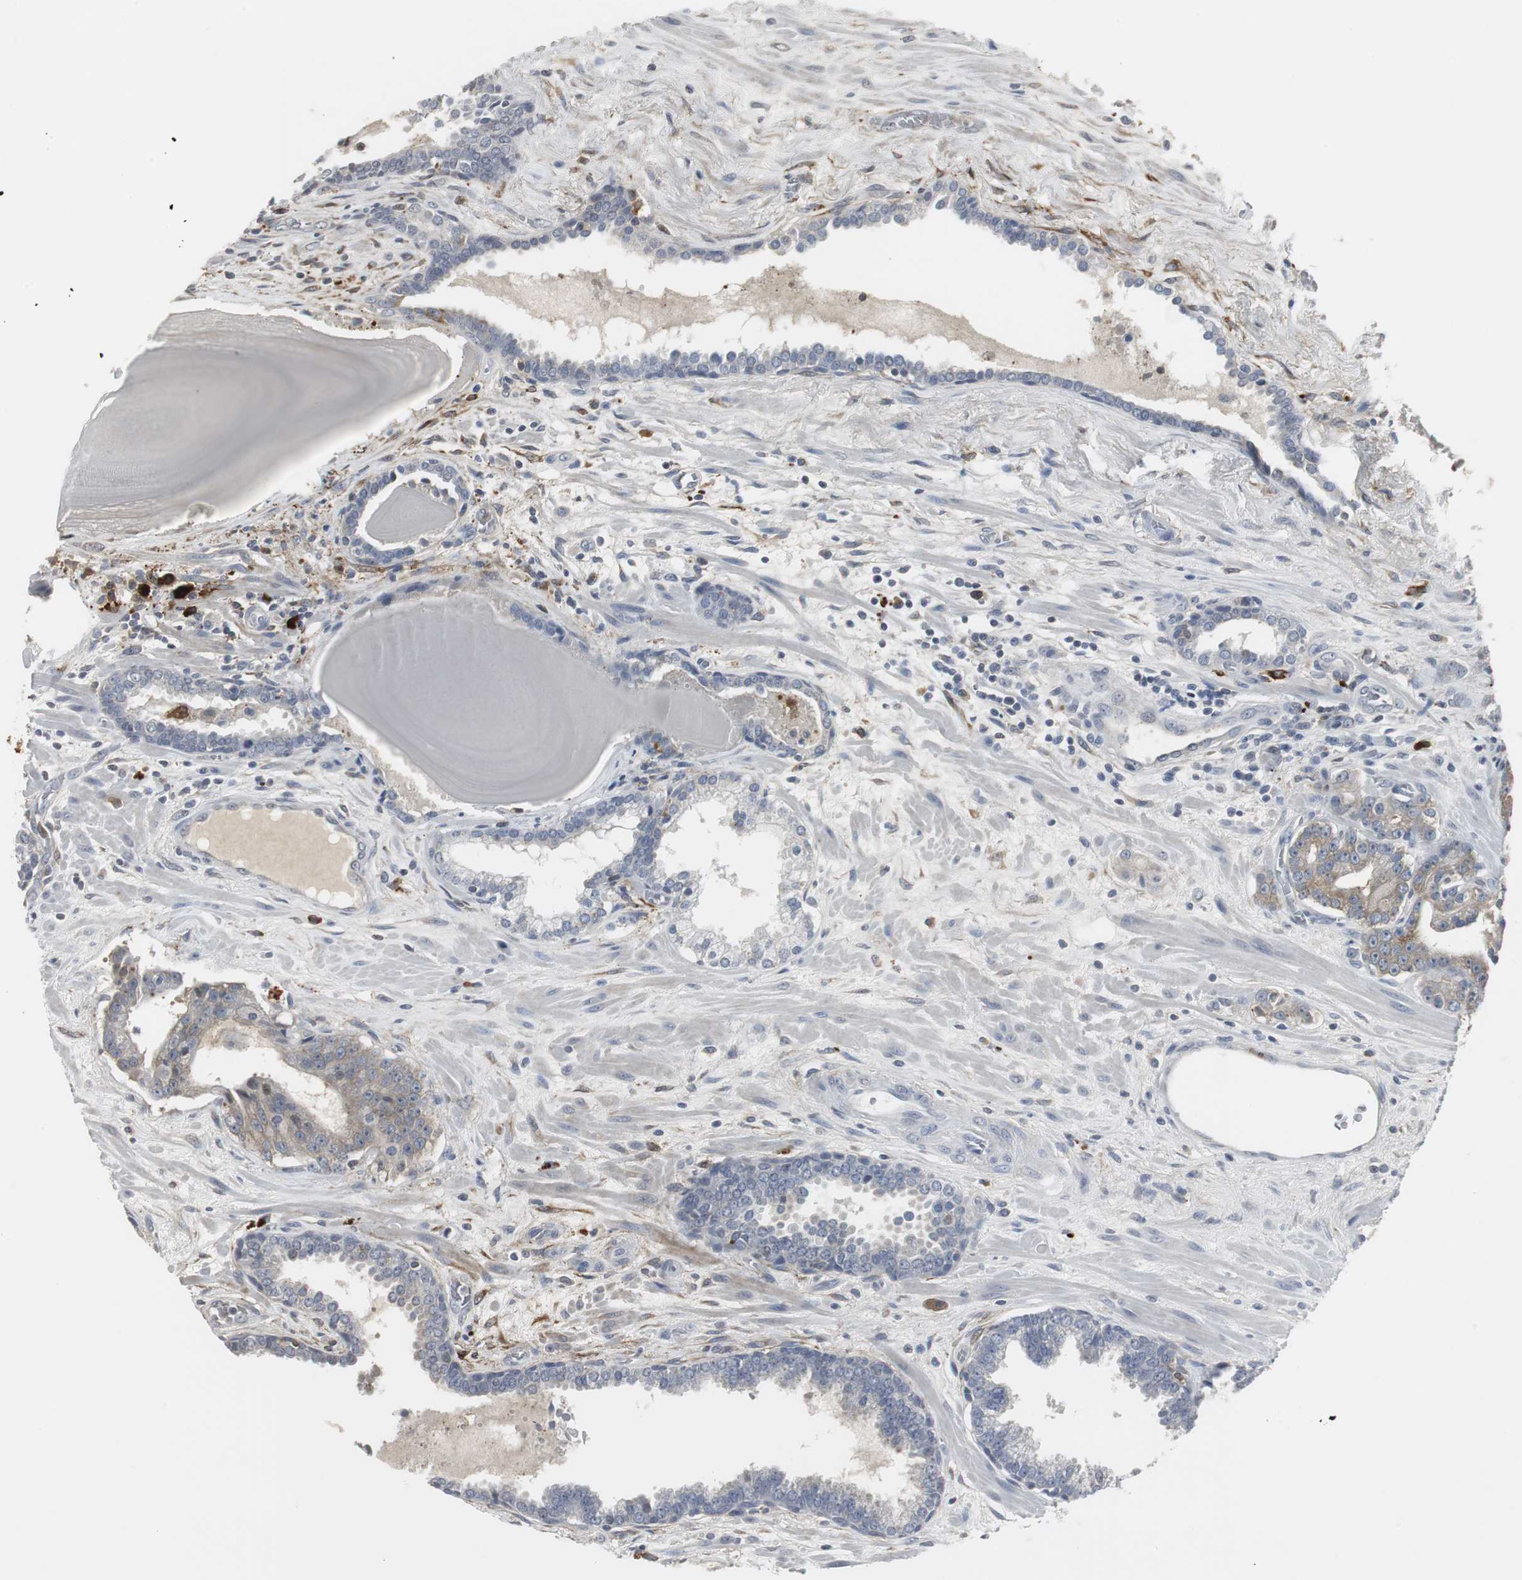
{"staining": {"intensity": "moderate", "quantity": "<25%", "location": "cytoplasmic/membranous"}, "tissue": "prostate cancer", "cell_type": "Tumor cells", "image_type": "cancer", "snomed": [{"axis": "morphology", "description": "Adenocarcinoma, Low grade"}, {"axis": "topography", "description": "Prostate"}], "caption": "Moderate cytoplasmic/membranous protein positivity is present in approximately <25% of tumor cells in prostate cancer. Using DAB (brown) and hematoxylin (blue) stains, captured at high magnification using brightfield microscopy.", "gene": "PI15", "patient": {"sex": "male", "age": 63}}